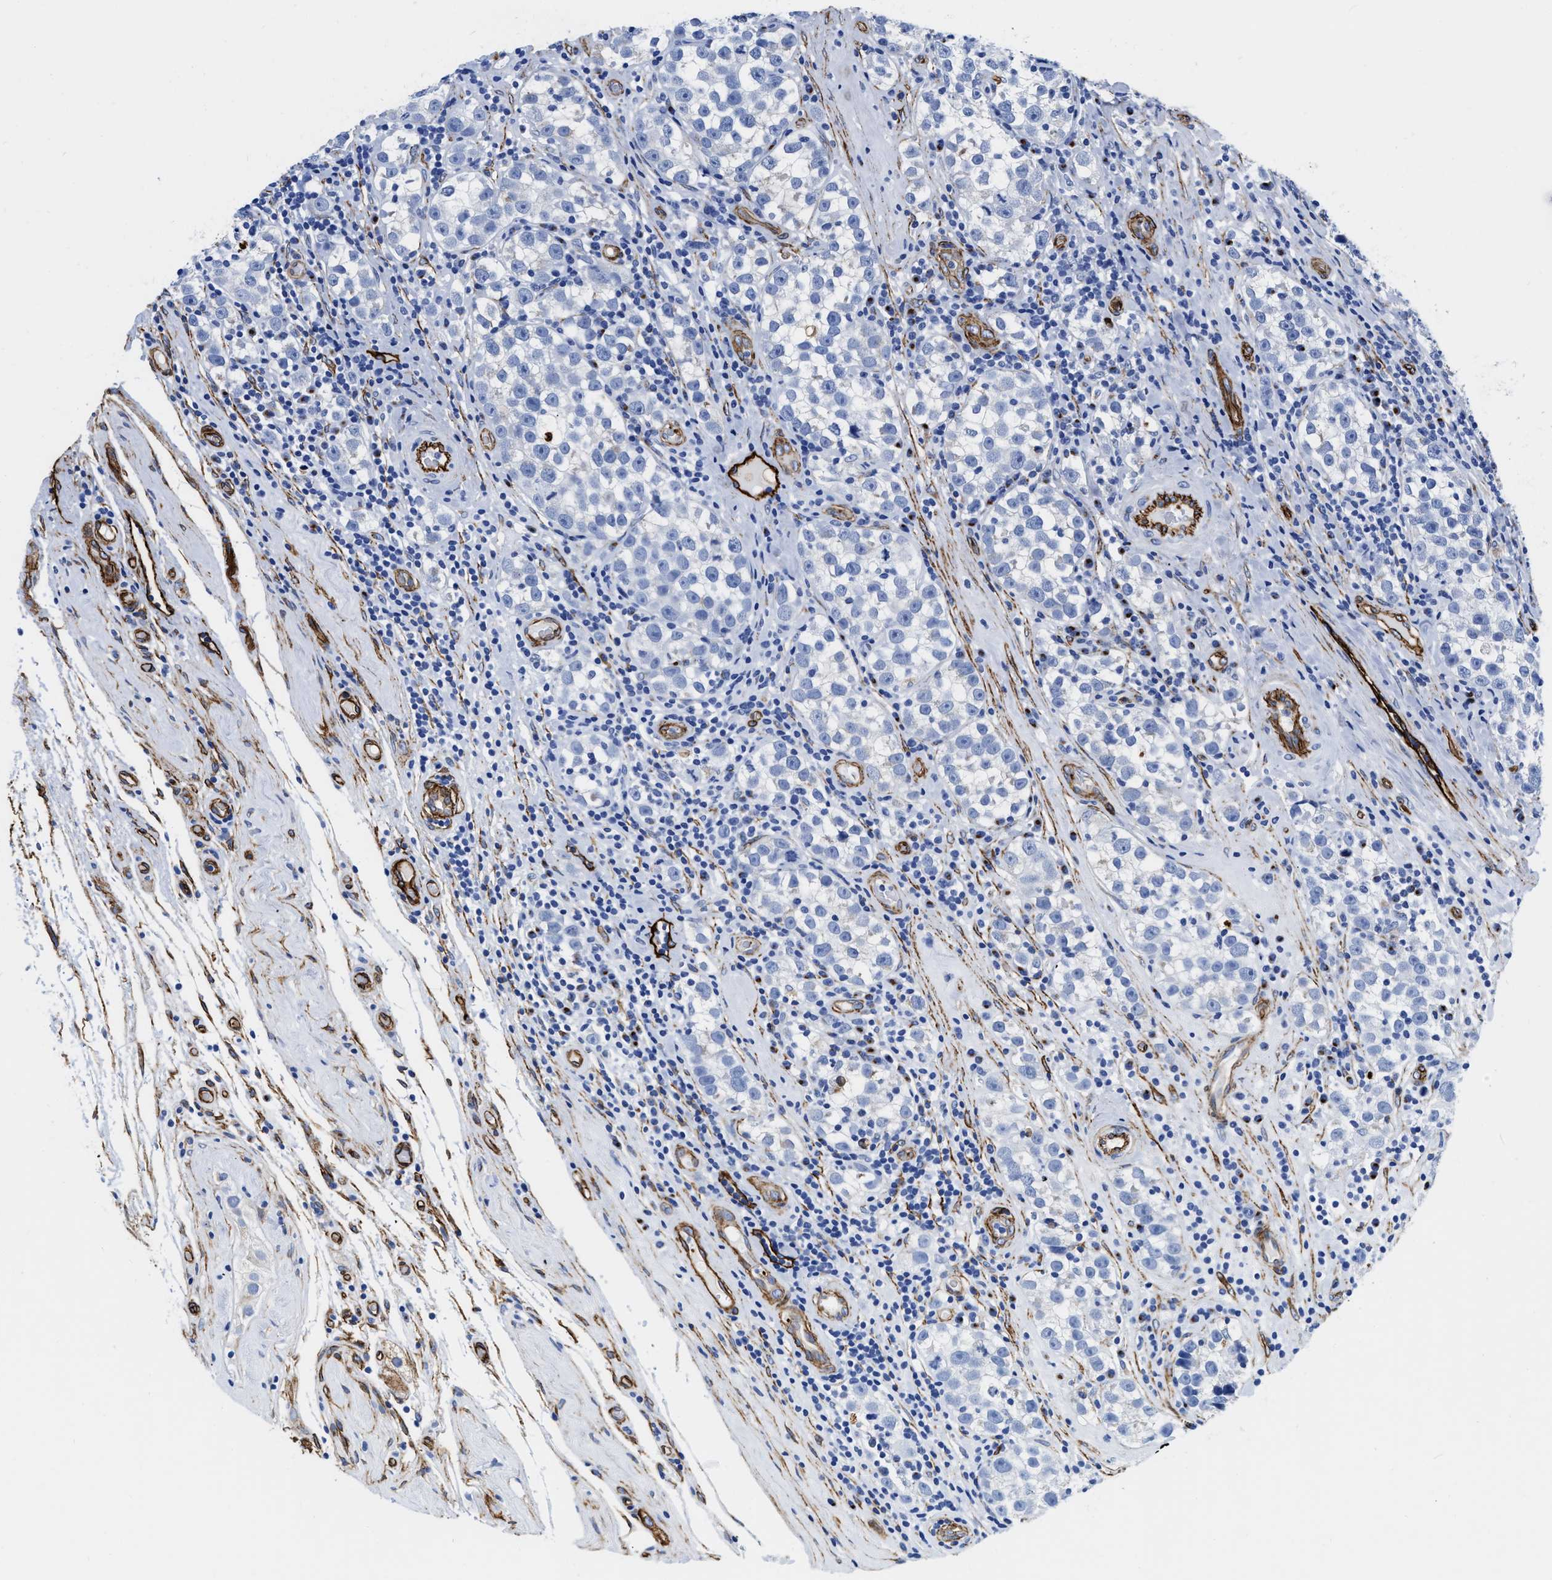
{"staining": {"intensity": "negative", "quantity": "none", "location": "none"}, "tissue": "testis cancer", "cell_type": "Tumor cells", "image_type": "cancer", "snomed": [{"axis": "morphology", "description": "Normal tissue, NOS"}, {"axis": "morphology", "description": "Seminoma, NOS"}, {"axis": "topography", "description": "Testis"}], "caption": "DAB (3,3'-diaminobenzidine) immunohistochemical staining of human seminoma (testis) demonstrates no significant staining in tumor cells.", "gene": "TVP23B", "patient": {"sex": "male", "age": 43}}